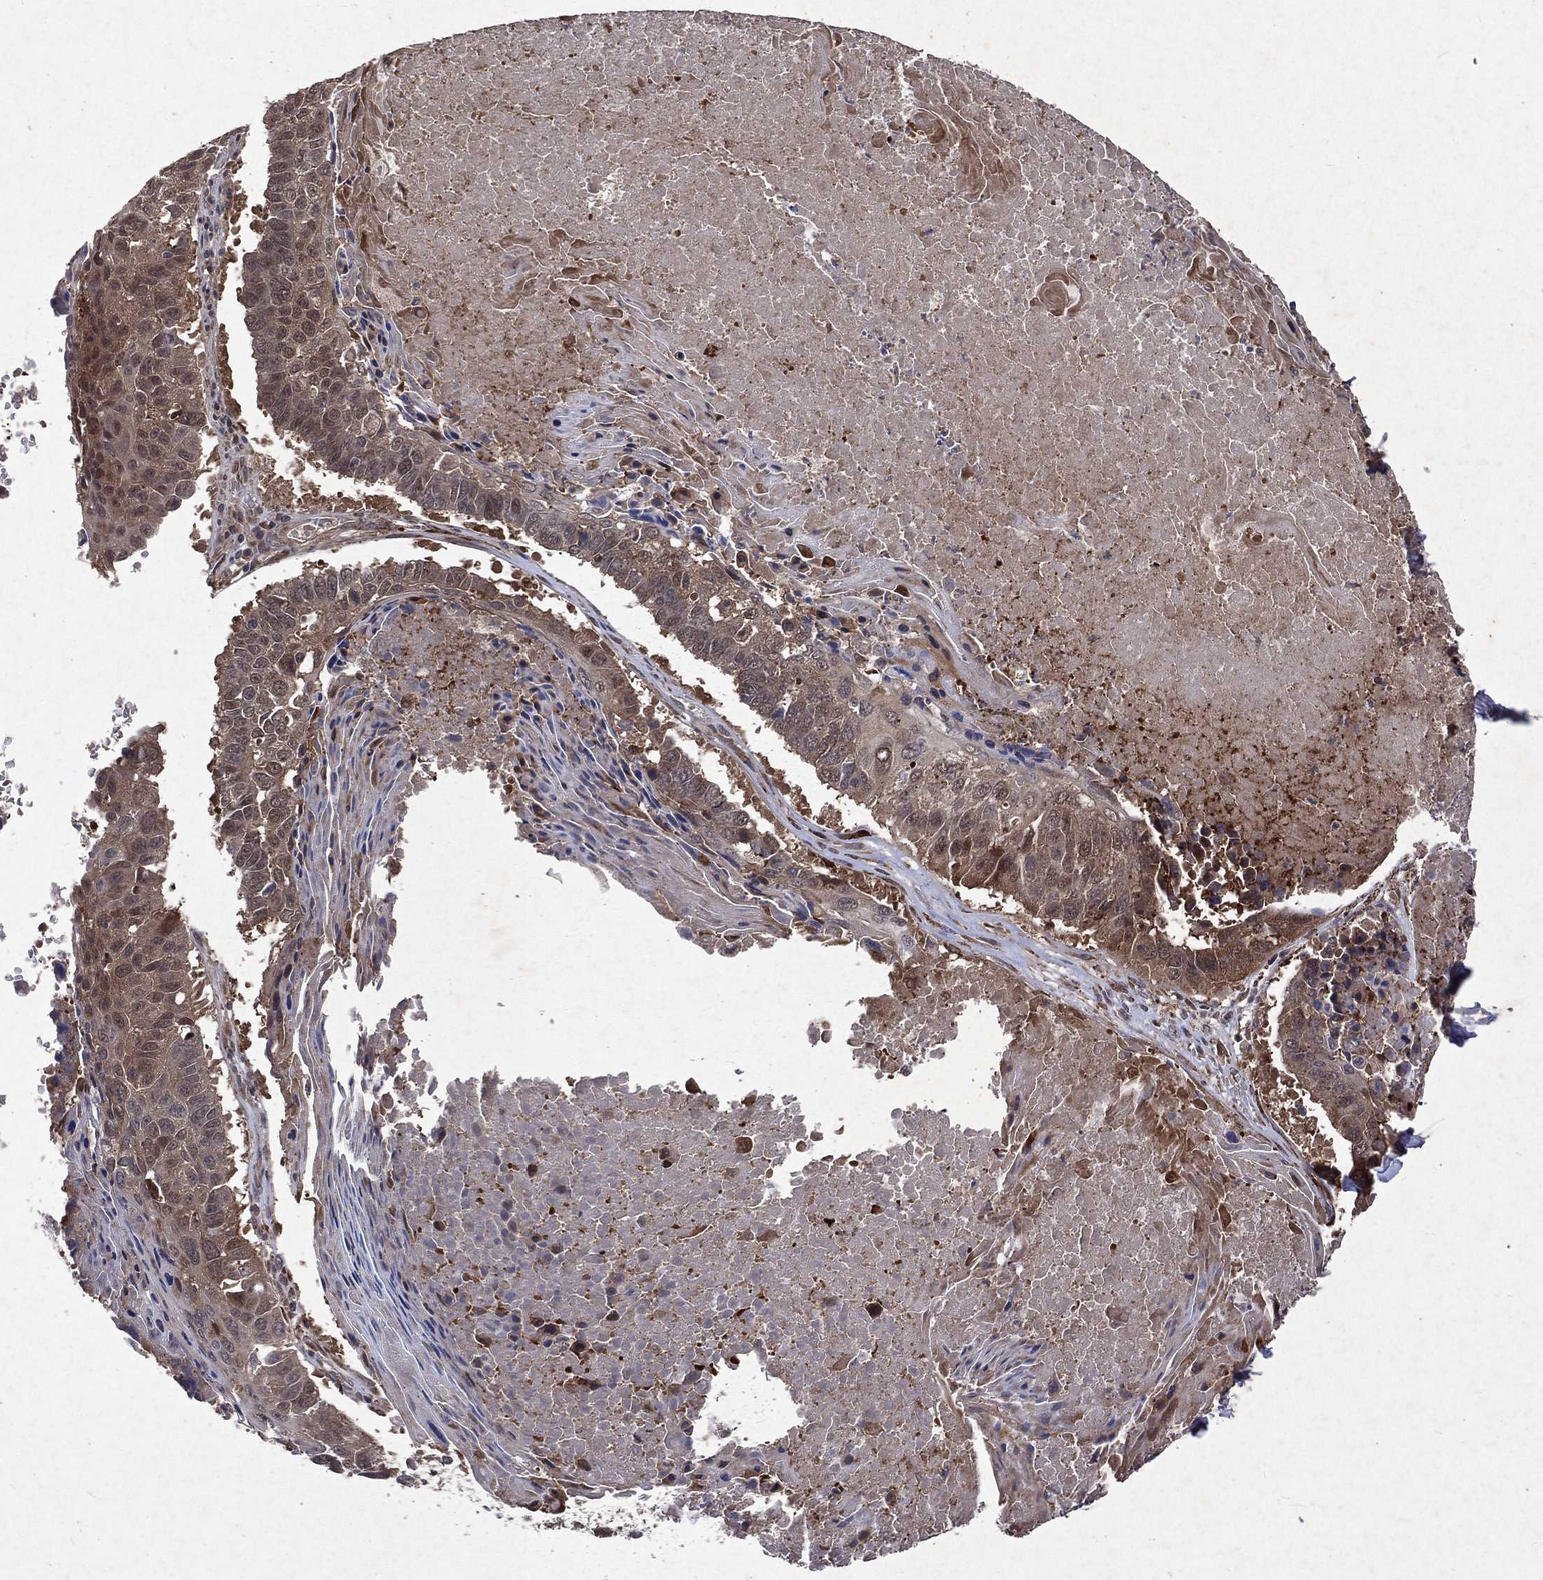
{"staining": {"intensity": "weak", "quantity": "25%-75%", "location": "cytoplasmic/membranous"}, "tissue": "lung cancer", "cell_type": "Tumor cells", "image_type": "cancer", "snomed": [{"axis": "morphology", "description": "Squamous cell carcinoma, NOS"}, {"axis": "topography", "description": "Lung"}], "caption": "This image reveals immunohistochemistry staining of lung squamous cell carcinoma, with low weak cytoplasmic/membranous positivity in about 25%-75% of tumor cells.", "gene": "MTAP", "patient": {"sex": "male", "age": 73}}